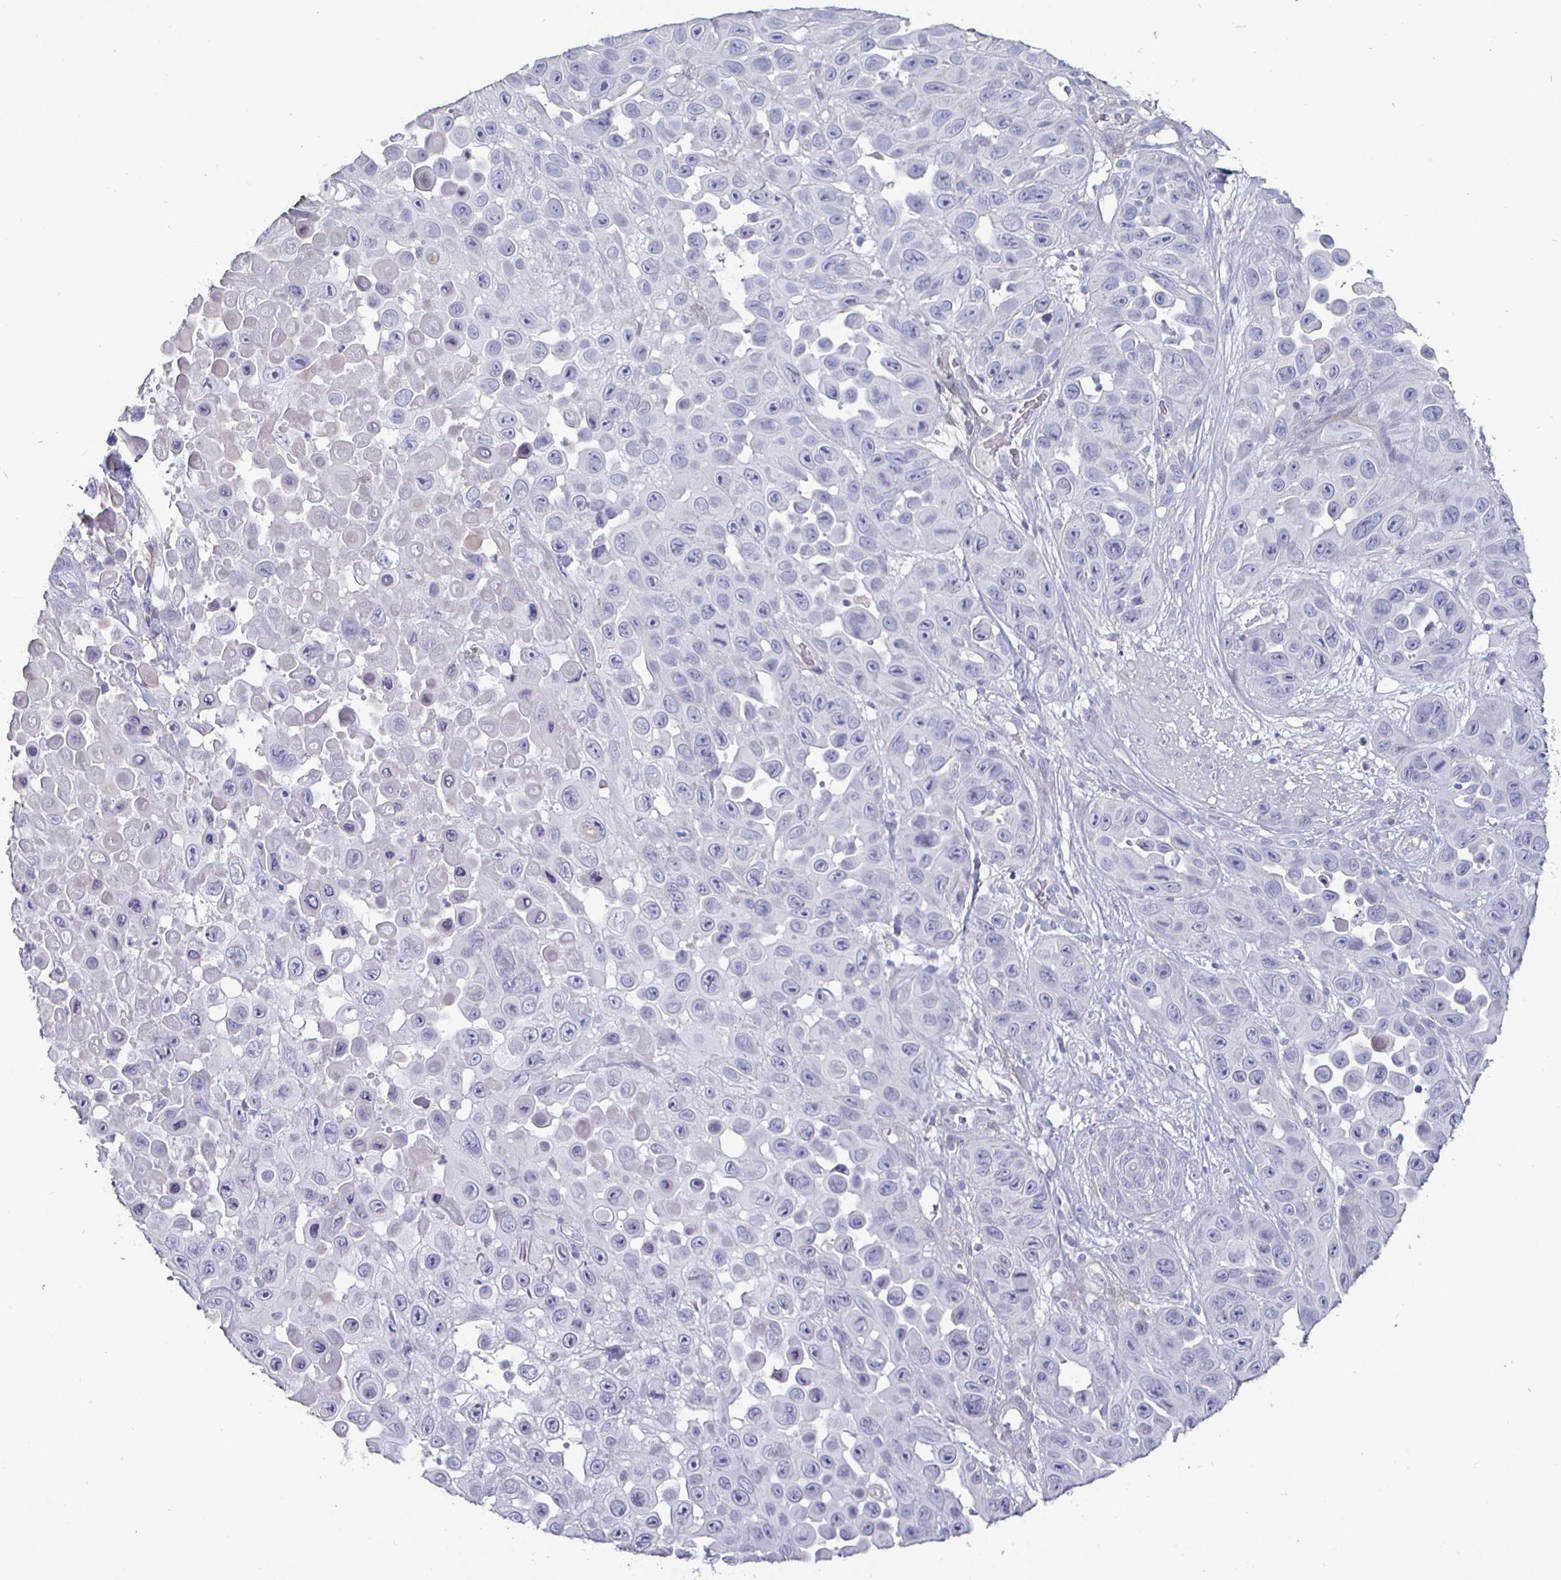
{"staining": {"intensity": "negative", "quantity": "none", "location": "none"}, "tissue": "skin cancer", "cell_type": "Tumor cells", "image_type": "cancer", "snomed": [{"axis": "morphology", "description": "Squamous cell carcinoma, NOS"}, {"axis": "topography", "description": "Skin"}], "caption": "This is an IHC histopathology image of human skin cancer. There is no staining in tumor cells.", "gene": "ENPP1", "patient": {"sex": "male", "age": 81}}